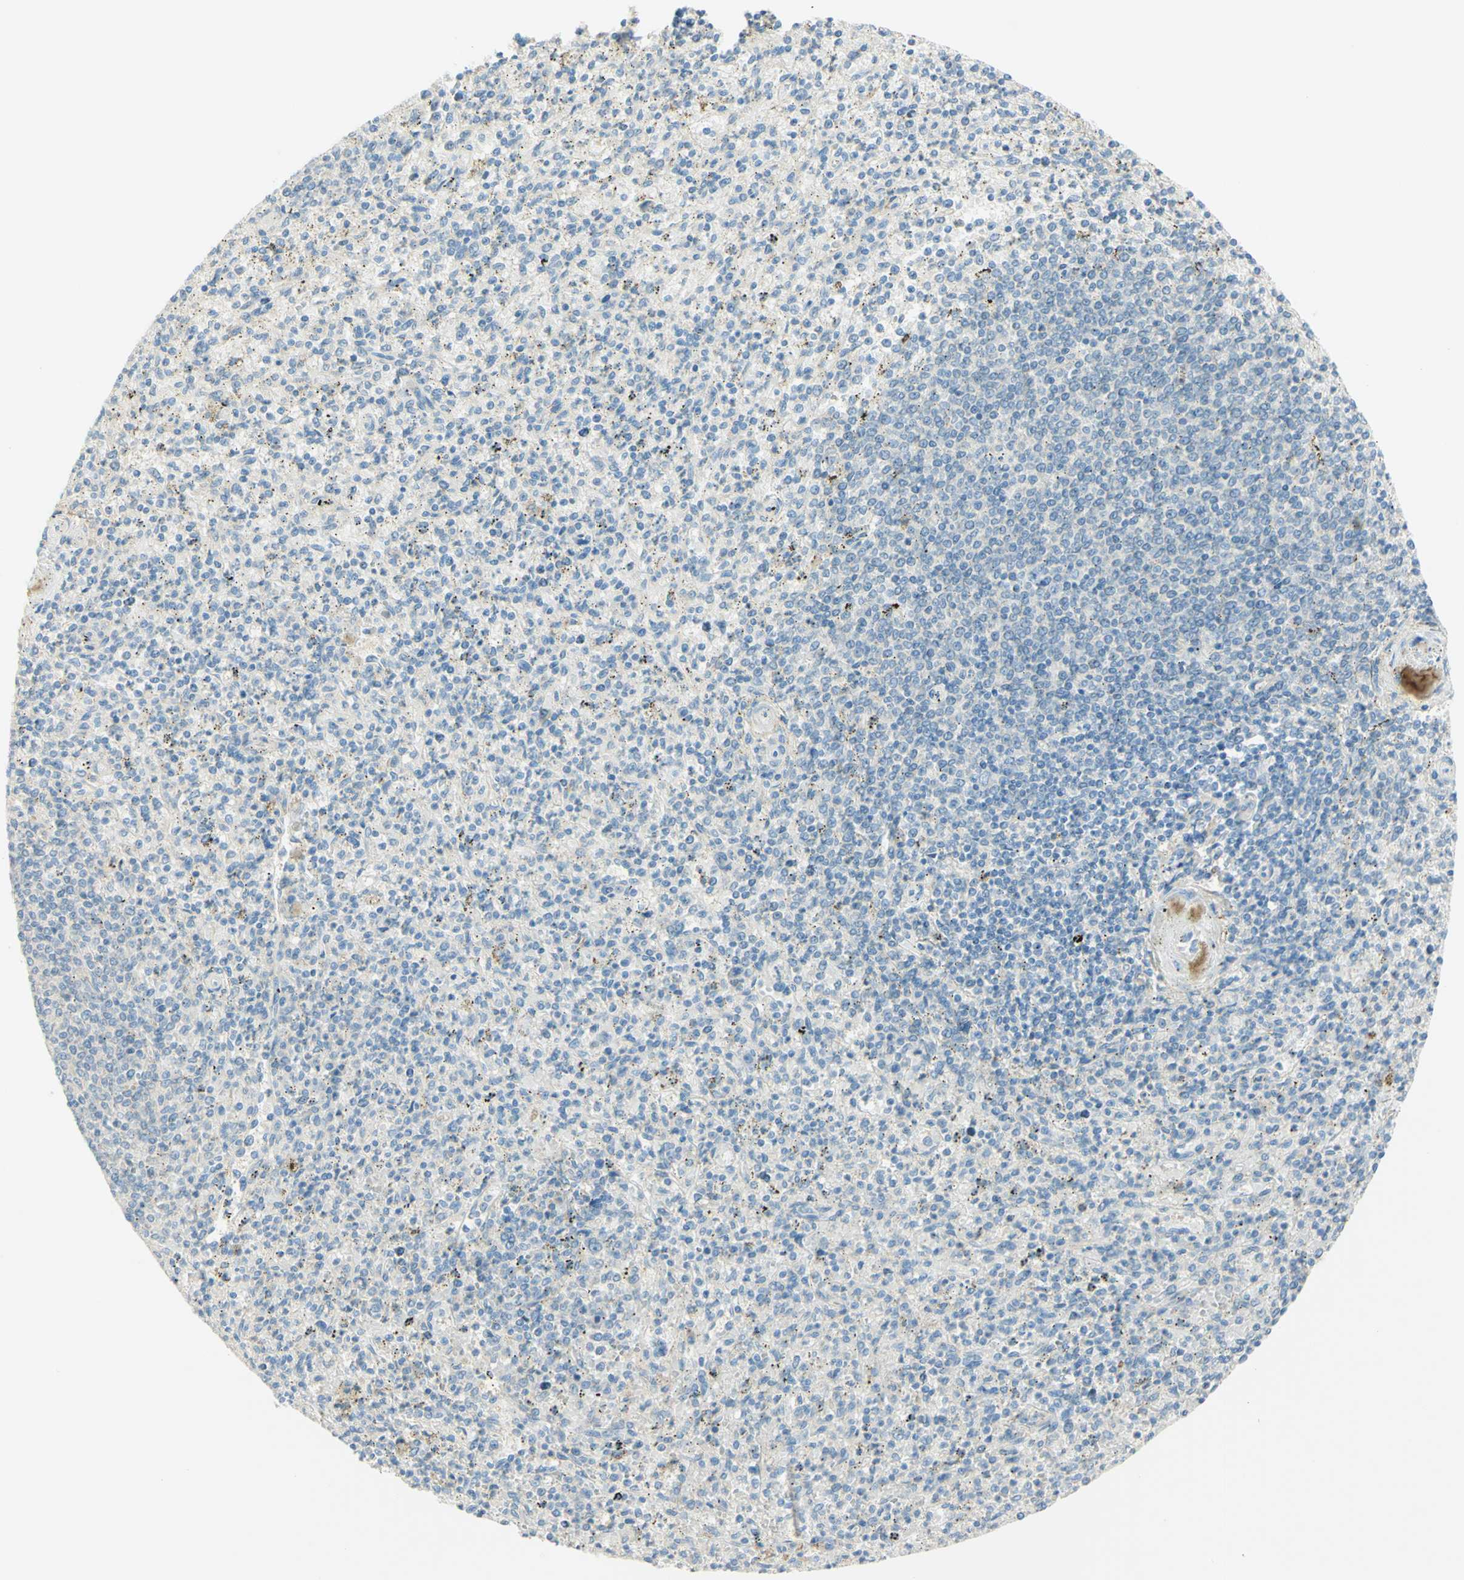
{"staining": {"intensity": "negative", "quantity": "none", "location": "none"}, "tissue": "spleen", "cell_type": "Cells in red pulp", "image_type": "normal", "snomed": [{"axis": "morphology", "description": "Normal tissue, NOS"}, {"axis": "topography", "description": "Spleen"}], "caption": "This photomicrograph is of unremarkable spleen stained with immunohistochemistry (IHC) to label a protein in brown with the nuclei are counter-stained blue. There is no staining in cells in red pulp. (DAB (3,3'-diaminobenzidine) immunohistochemistry, high magnification).", "gene": "GCNT3", "patient": {"sex": "male", "age": 72}}